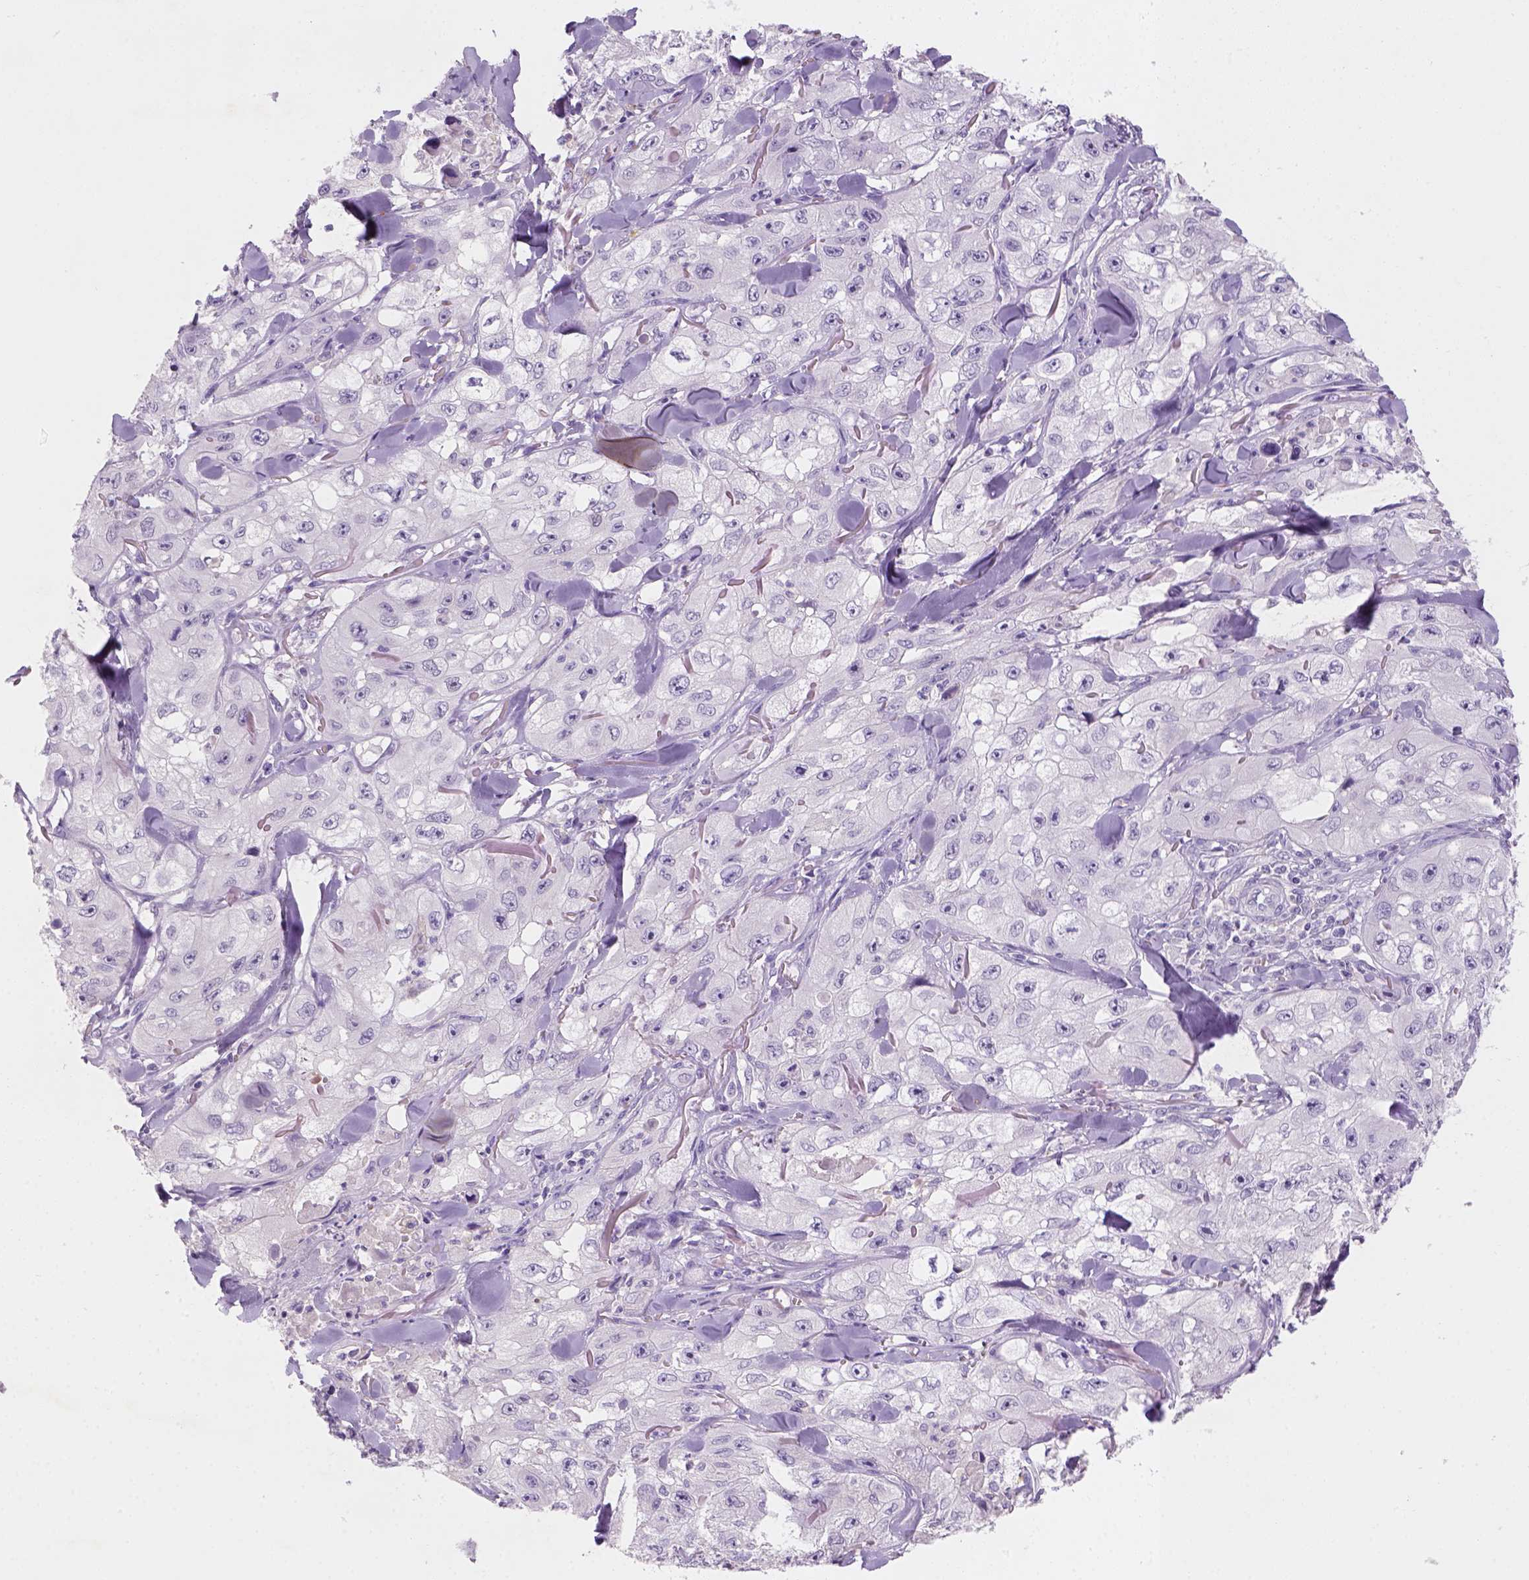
{"staining": {"intensity": "negative", "quantity": "none", "location": "none"}, "tissue": "skin cancer", "cell_type": "Tumor cells", "image_type": "cancer", "snomed": [{"axis": "morphology", "description": "Squamous cell carcinoma, NOS"}, {"axis": "topography", "description": "Skin"}, {"axis": "topography", "description": "Subcutis"}], "caption": "The immunohistochemistry (IHC) image has no significant staining in tumor cells of skin cancer (squamous cell carcinoma) tissue.", "gene": "ZMAT4", "patient": {"sex": "male", "age": 73}}